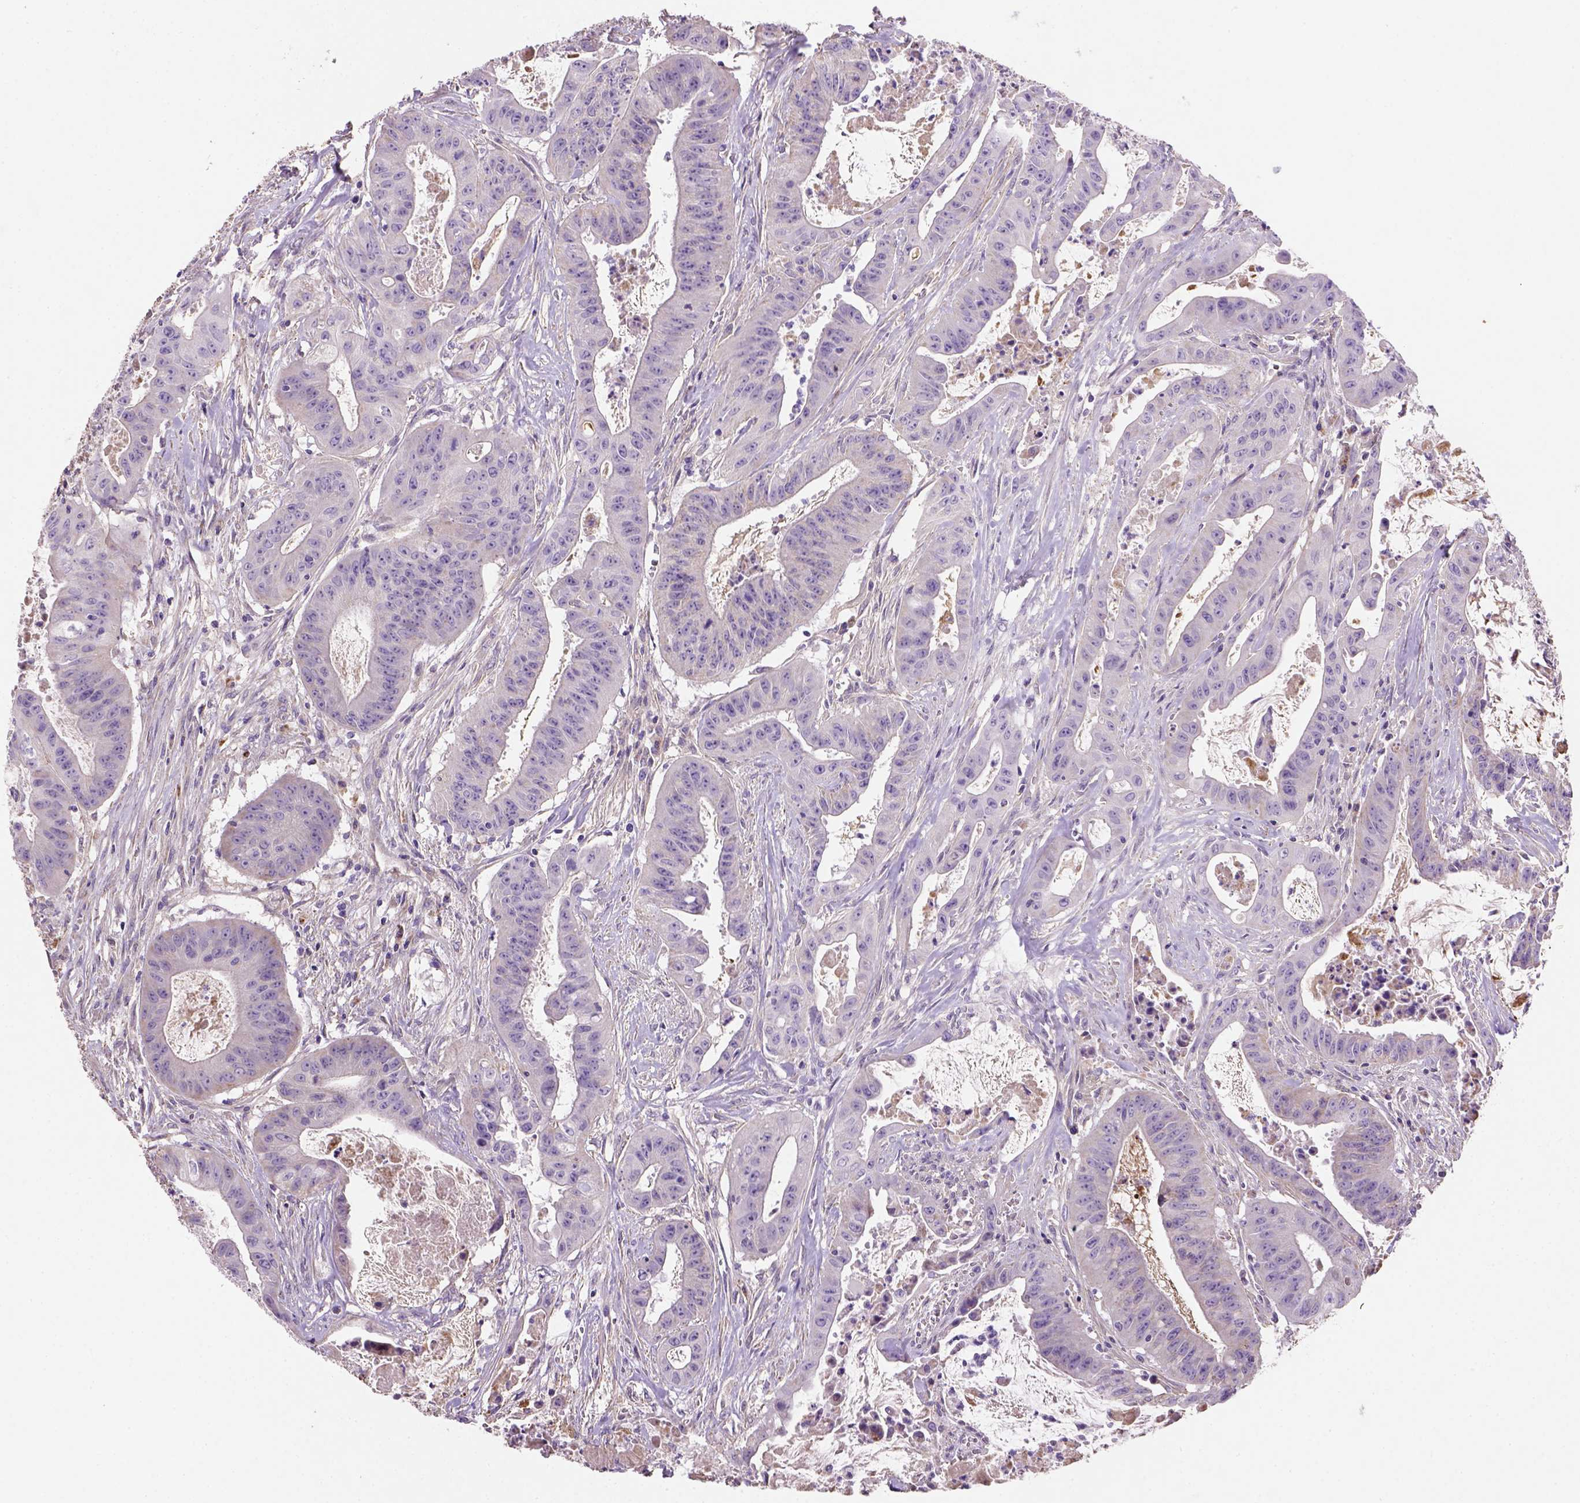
{"staining": {"intensity": "negative", "quantity": "none", "location": "none"}, "tissue": "colorectal cancer", "cell_type": "Tumor cells", "image_type": "cancer", "snomed": [{"axis": "morphology", "description": "Adenocarcinoma, NOS"}, {"axis": "topography", "description": "Colon"}], "caption": "Colorectal cancer stained for a protein using immunohistochemistry (IHC) reveals no expression tumor cells.", "gene": "HTRA1", "patient": {"sex": "male", "age": 33}}